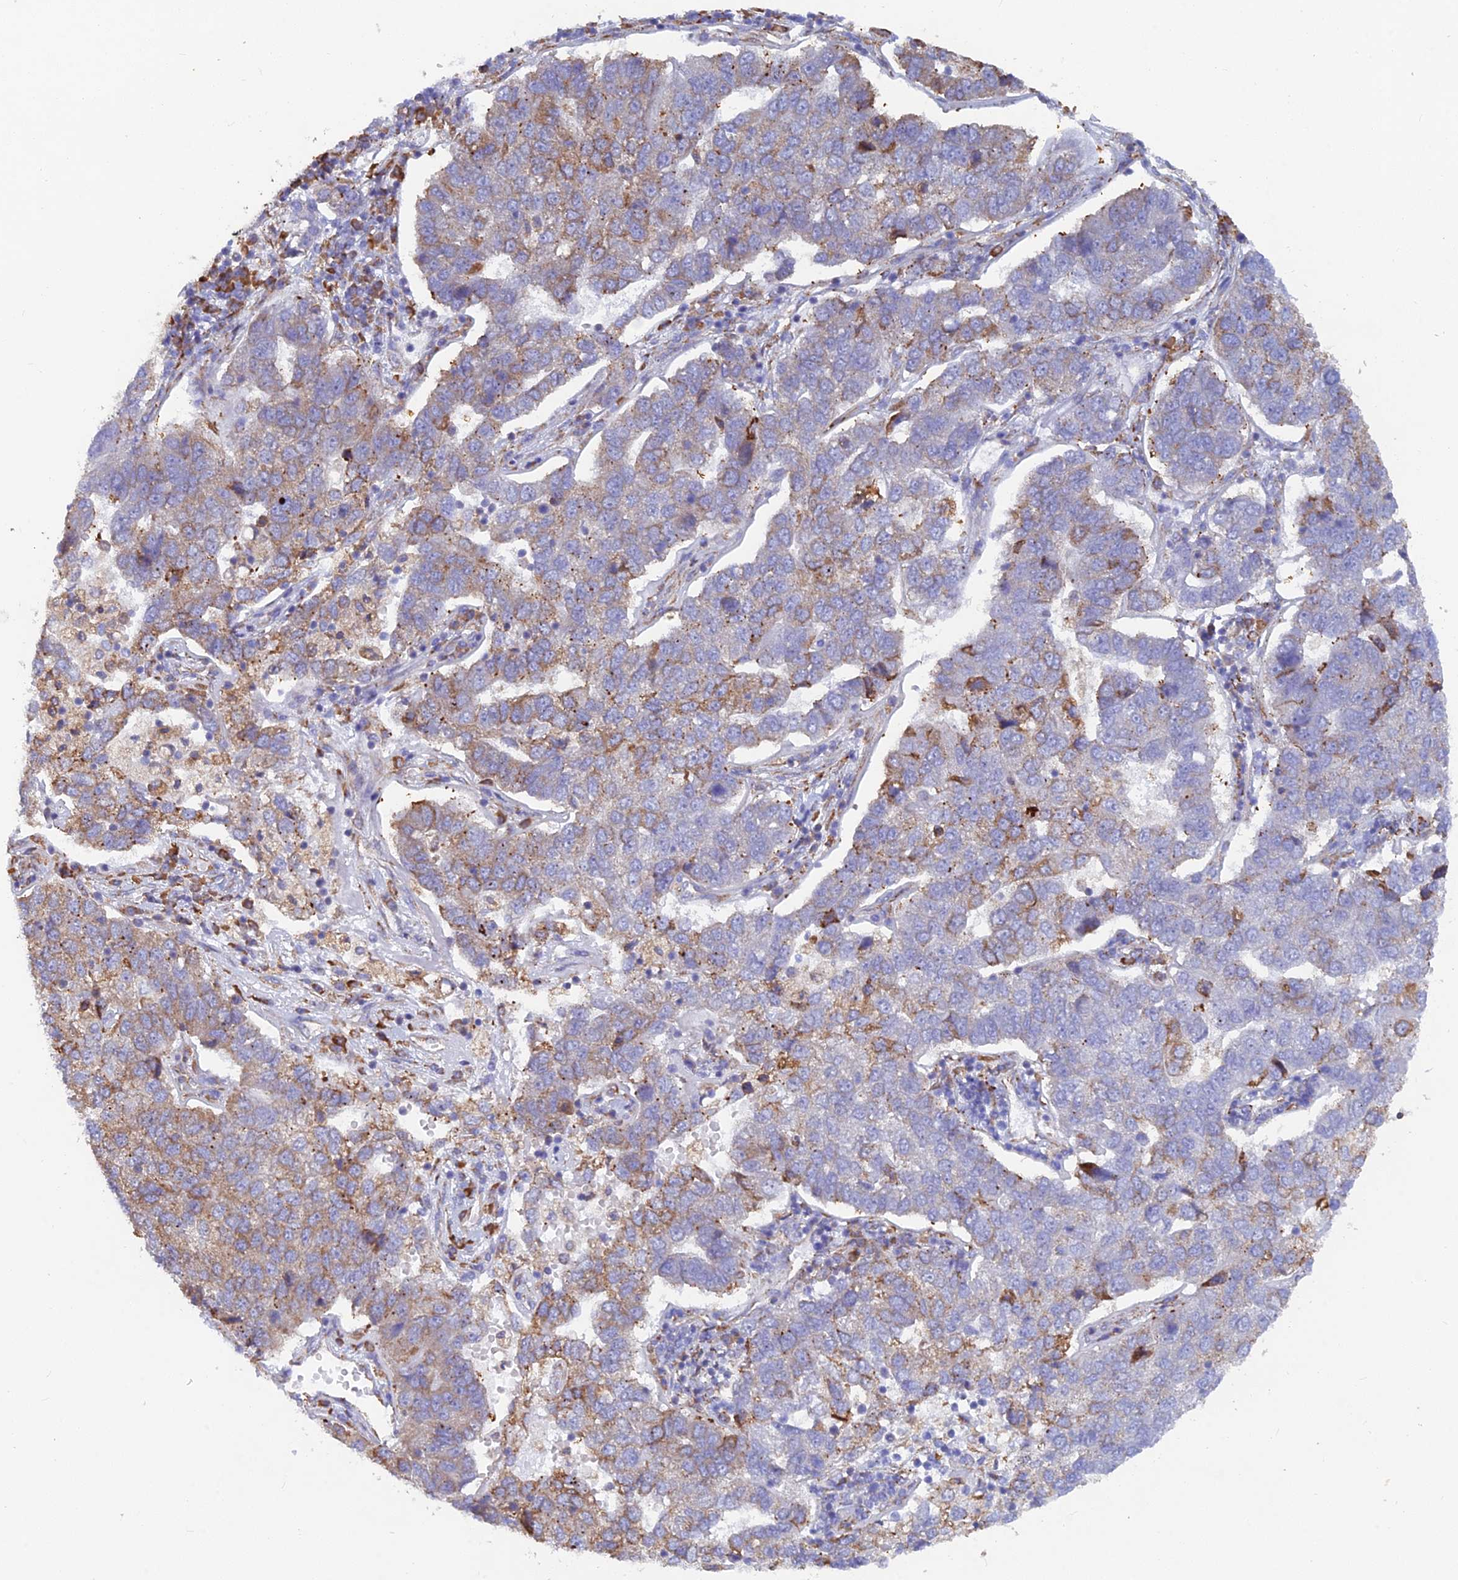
{"staining": {"intensity": "moderate", "quantity": "25%-75%", "location": "cytoplasmic/membranous"}, "tissue": "pancreatic cancer", "cell_type": "Tumor cells", "image_type": "cancer", "snomed": [{"axis": "morphology", "description": "Adenocarcinoma, NOS"}, {"axis": "topography", "description": "Pancreas"}], "caption": "Pancreatic cancer tissue displays moderate cytoplasmic/membranous expression in approximately 25%-75% of tumor cells, visualized by immunohistochemistry. (IHC, brightfield microscopy, high magnification).", "gene": "WDR35", "patient": {"sex": "female", "age": 61}}